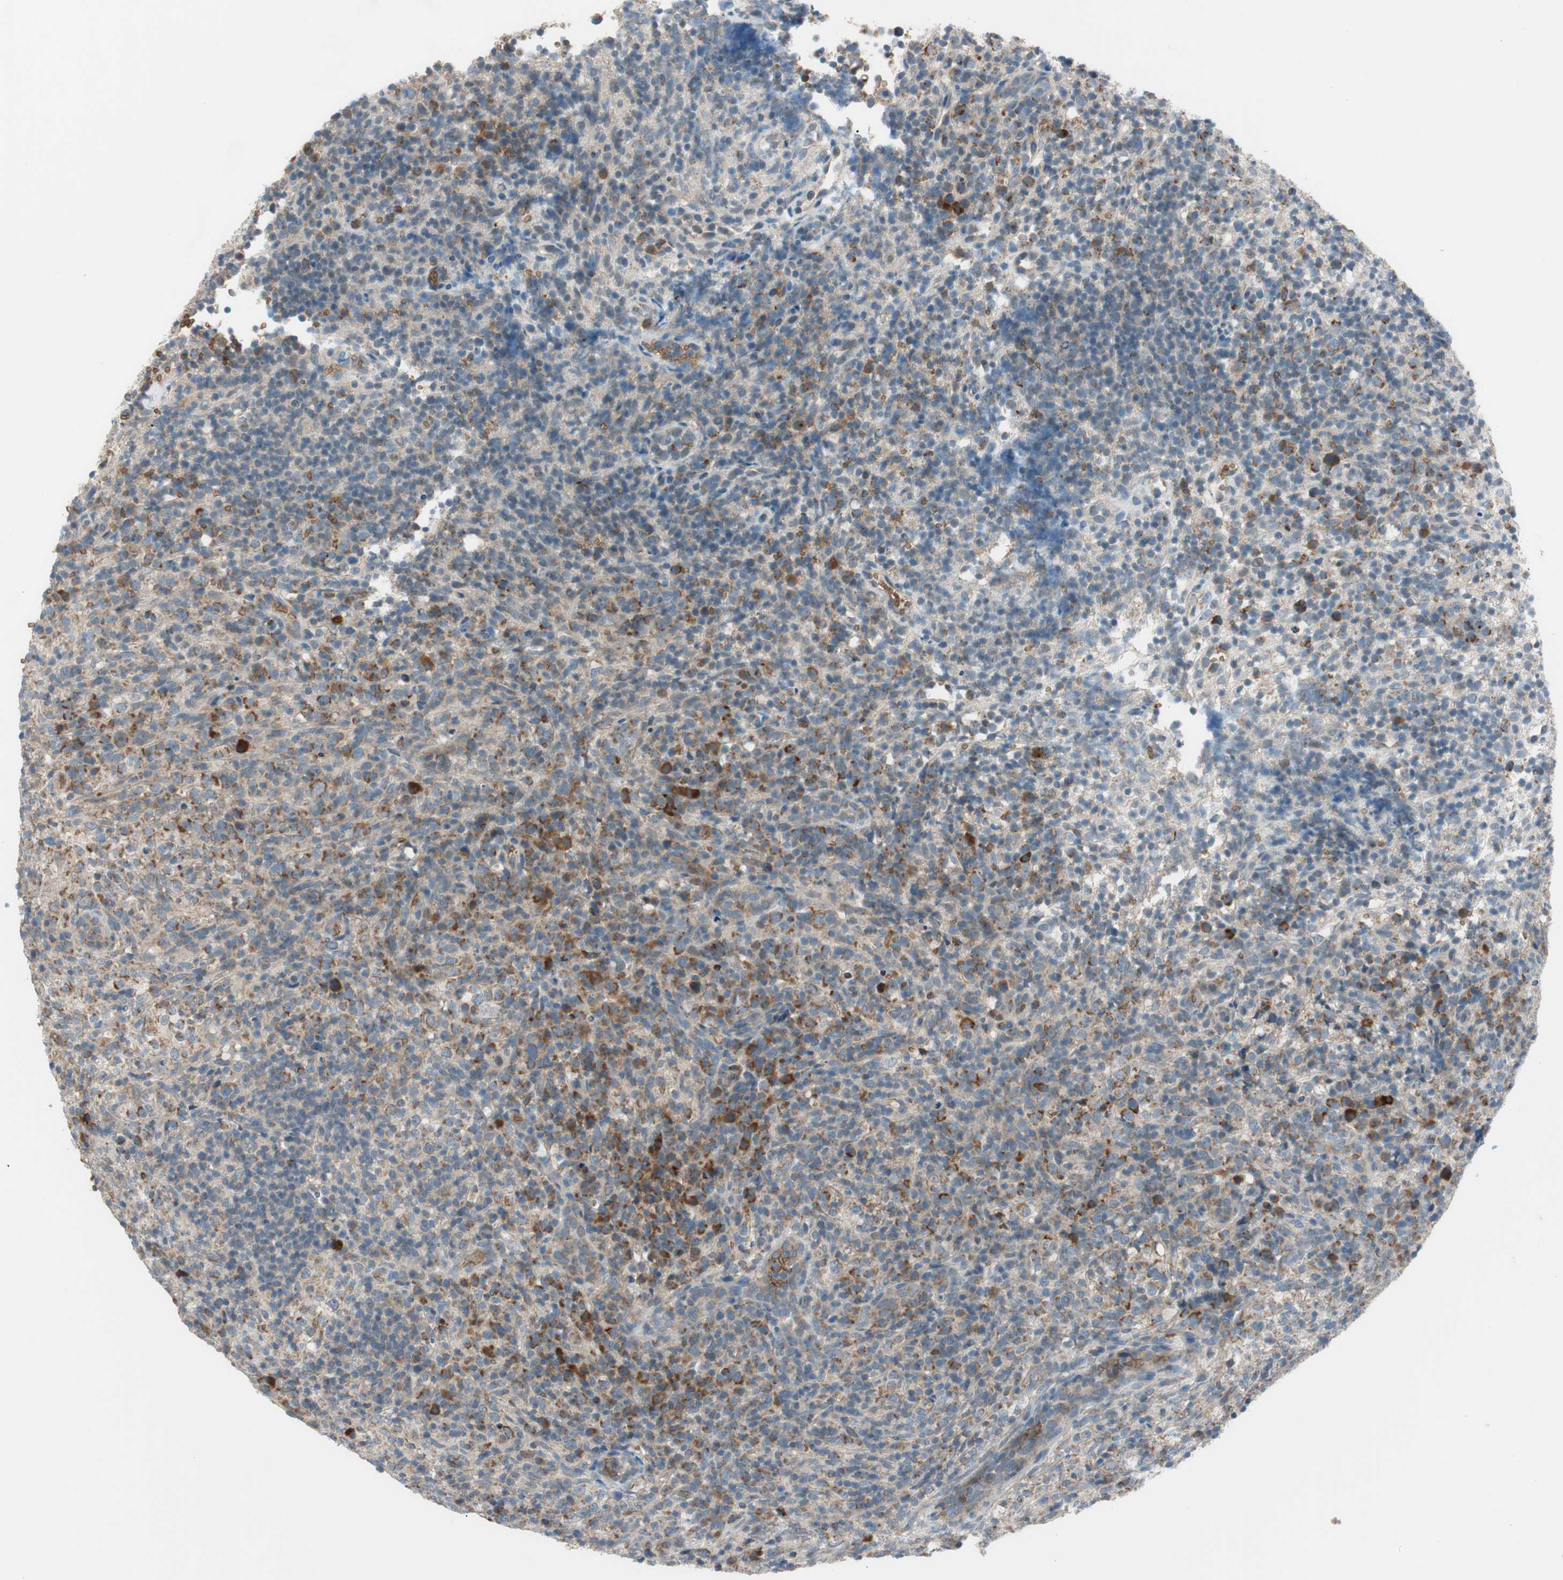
{"staining": {"intensity": "moderate", "quantity": "25%-75%", "location": "cytoplasmic/membranous"}, "tissue": "lymphoma", "cell_type": "Tumor cells", "image_type": "cancer", "snomed": [{"axis": "morphology", "description": "Malignant lymphoma, non-Hodgkin's type, High grade"}, {"axis": "topography", "description": "Lymph node"}], "caption": "Immunohistochemical staining of human lymphoma exhibits moderate cytoplasmic/membranous protein expression in approximately 25%-75% of tumor cells. The protein is shown in brown color, while the nuclei are stained blue.", "gene": "GYPC", "patient": {"sex": "female", "age": 76}}